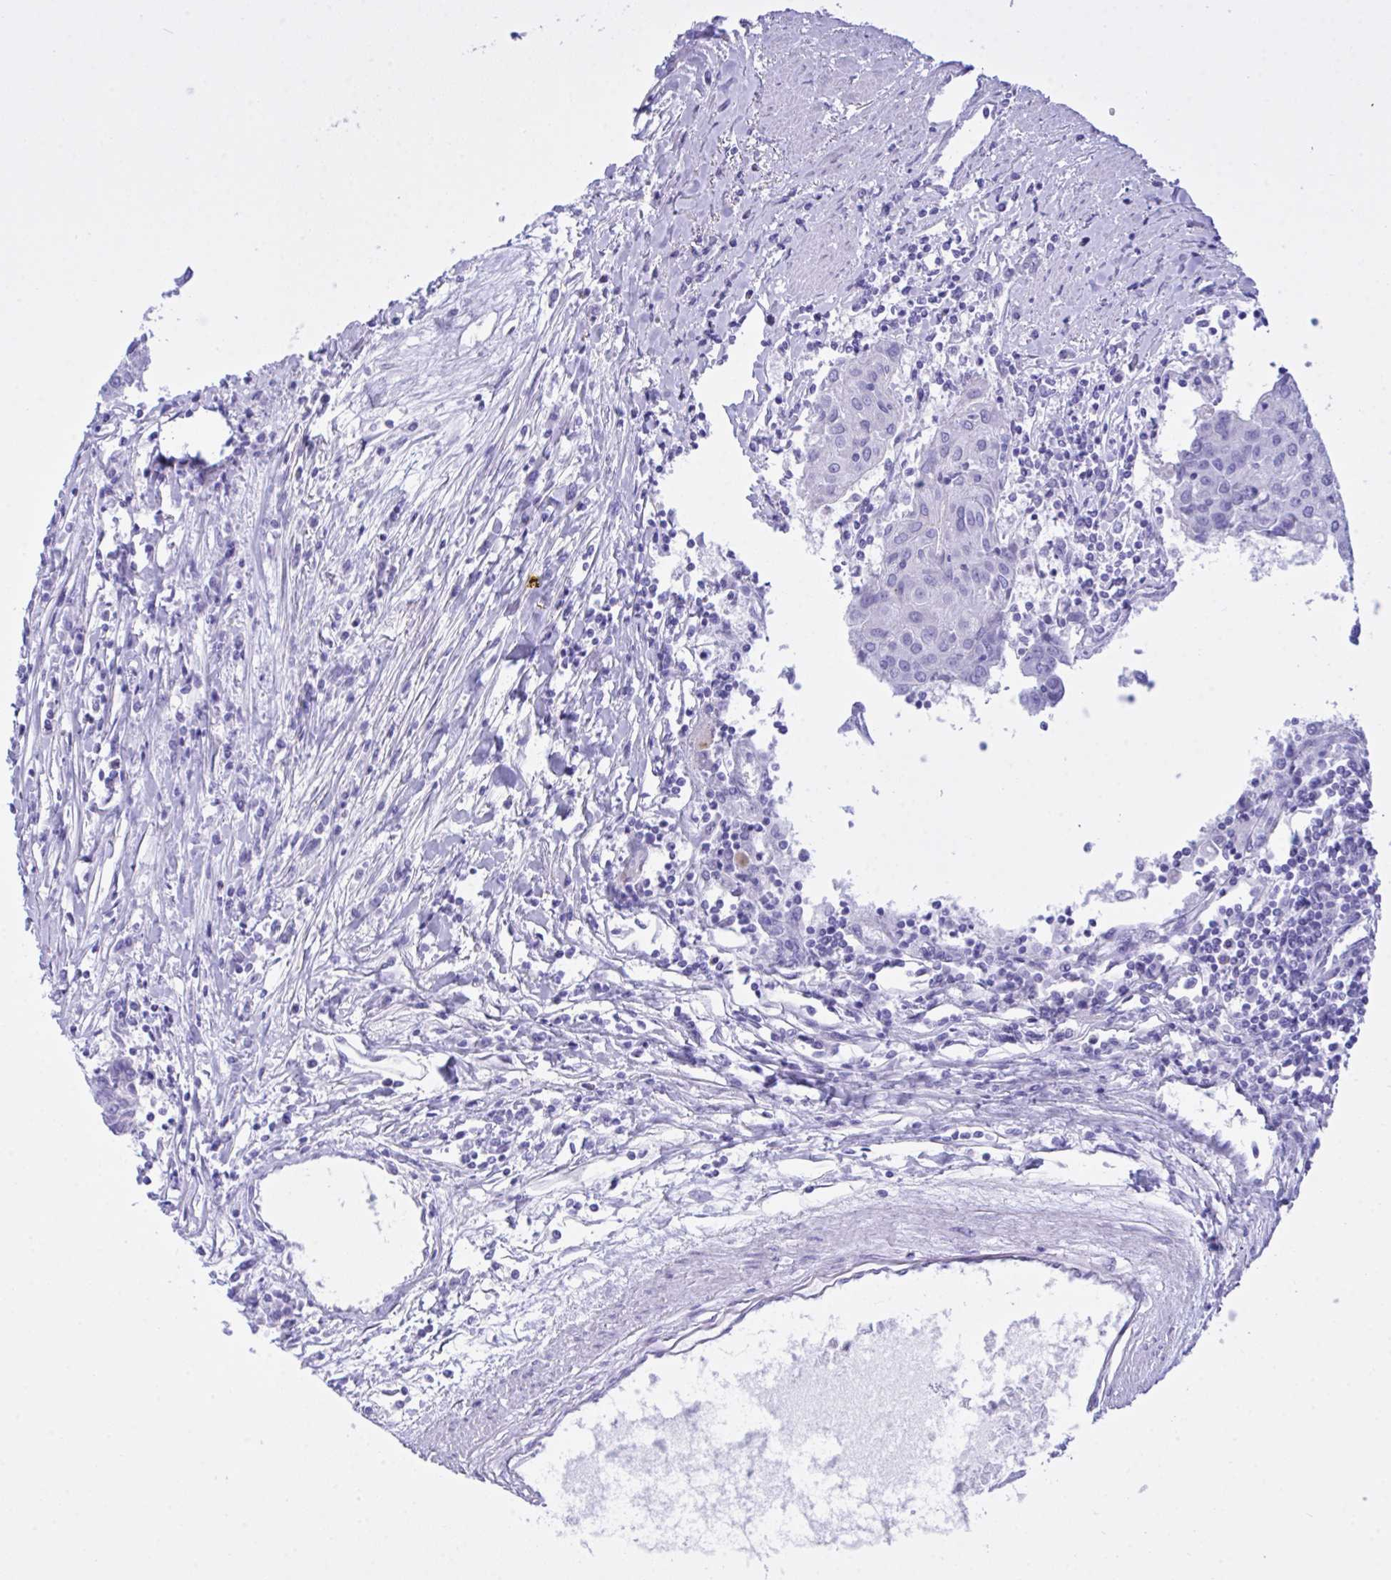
{"staining": {"intensity": "negative", "quantity": "none", "location": "none"}, "tissue": "urothelial cancer", "cell_type": "Tumor cells", "image_type": "cancer", "snomed": [{"axis": "morphology", "description": "Urothelial carcinoma, High grade"}, {"axis": "topography", "description": "Urinary bladder"}], "caption": "Protein analysis of urothelial carcinoma (high-grade) shows no significant staining in tumor cells.", "gene": "BEX5", "patient": {"sex": "female", "age": 85}}